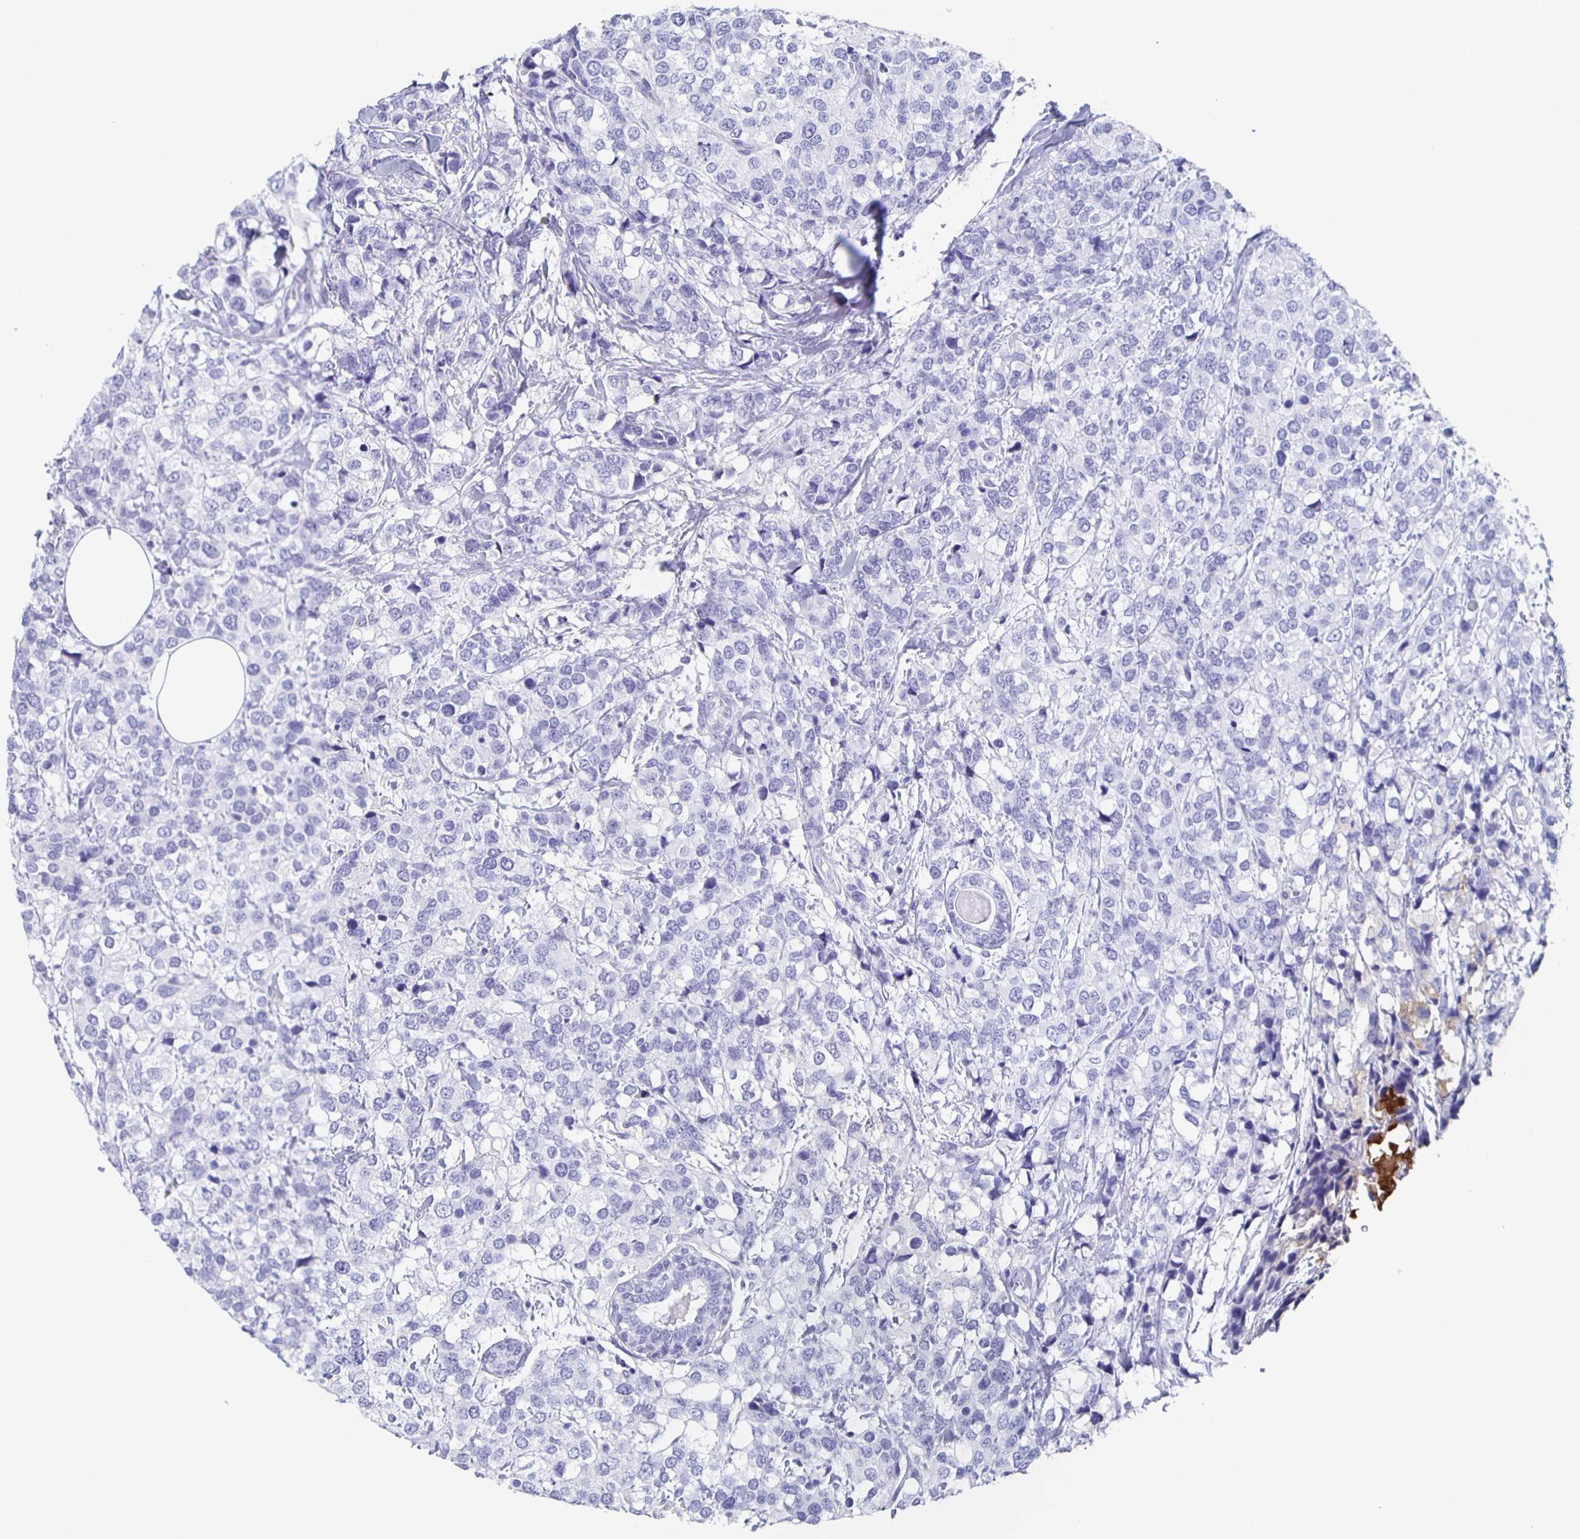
{"staining": {"intensity": "negative", "quantity": "none", "location": "none"}, "tissue": "breast cancer", "cell_type": "Tumor cells", "image_type": "cancer", "snomed": [{"axis": "morphology", "description": "Lobular carcinoma"}, {"axis": "topography", "description": "Breast"}], "caption": "This is an IHC histopathology image of breast cancer (lobular carcinoma). There is no staining in tumor cells.", "gene": "FGA", "patient": {"sex": "female", "age": 59}}